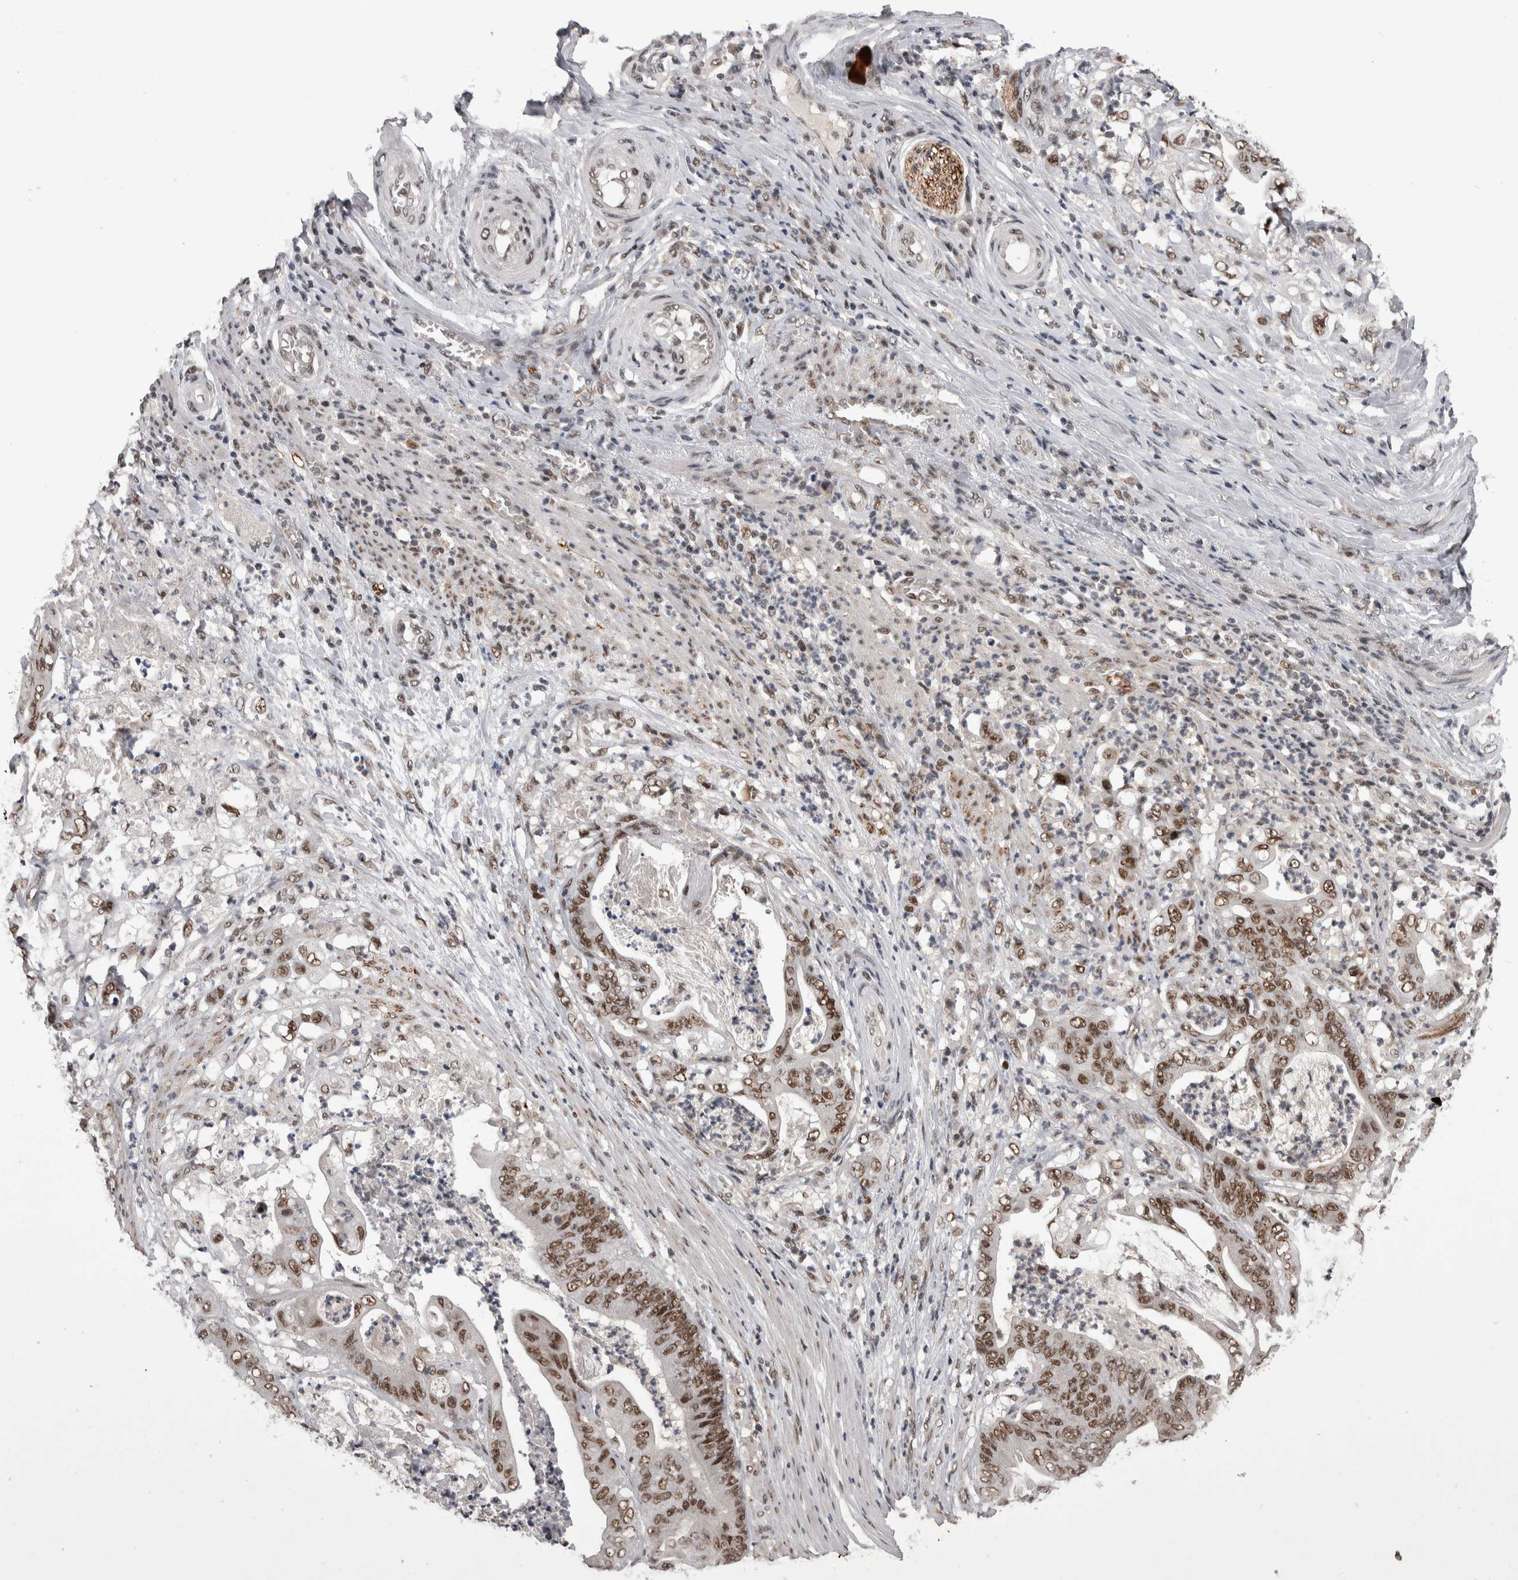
{"staining": {"intensity": "moderate", "quantity": ">75%", "location": "nuclear"}, "tissue": "stomach cancer", "cell_type": "Tumor cells", "image_type": "cancer", "snomed": [{"axis": "morphology", "description": "Adenocarcinoma, NOS"}, {"axis": "topography", "description": "Stomach"}], "caption": "Immunohistochemistry photomicrograph of human adenocarcinoma (stomach) stained for a protein (brown), which demonstrates medium levels of moderate nuclear positivity in approximately >75% of tumor cells.", "gene": "DMTF1", "patient": {"sex": "female", "age": 73}}